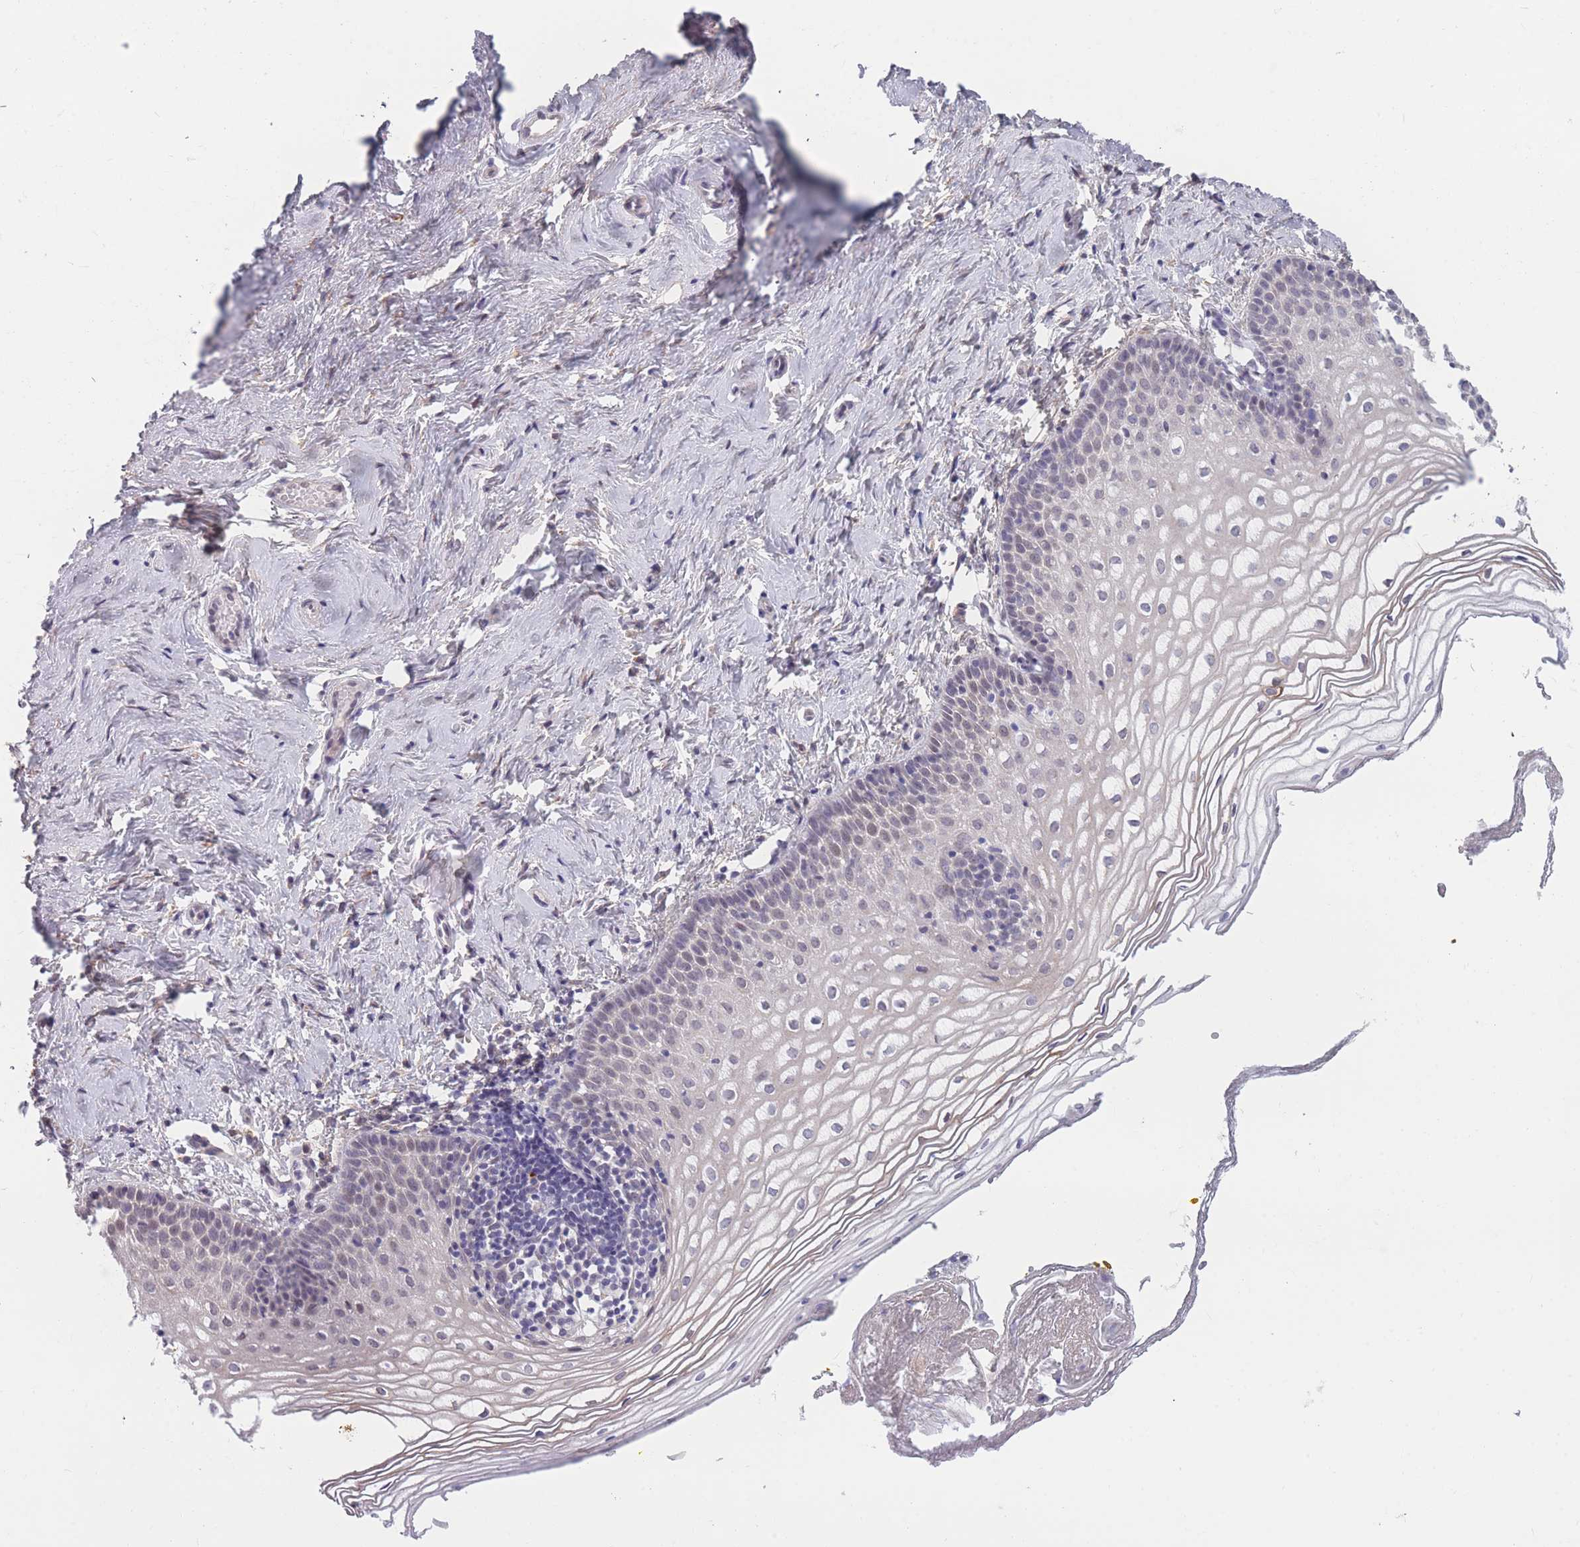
{"staining": {"intensity": "negative", "quantity": "none", "location": "none"}, "tissue": "vagina", "cell_type": "Squamous epithelial cells", "image_type": "normal", "snomed": [{"axis": "morphology", "description": "Normal tissue, NOS"}, {"axis": "topography", "description": "Vagina"}], "caption": "DAB immunohistochemical staining of normal human vagina exhibits no significant positivity in squamous epithelial cells.", "gene": "COL27A1", "patient": {"sex": "female", "age": 56}}